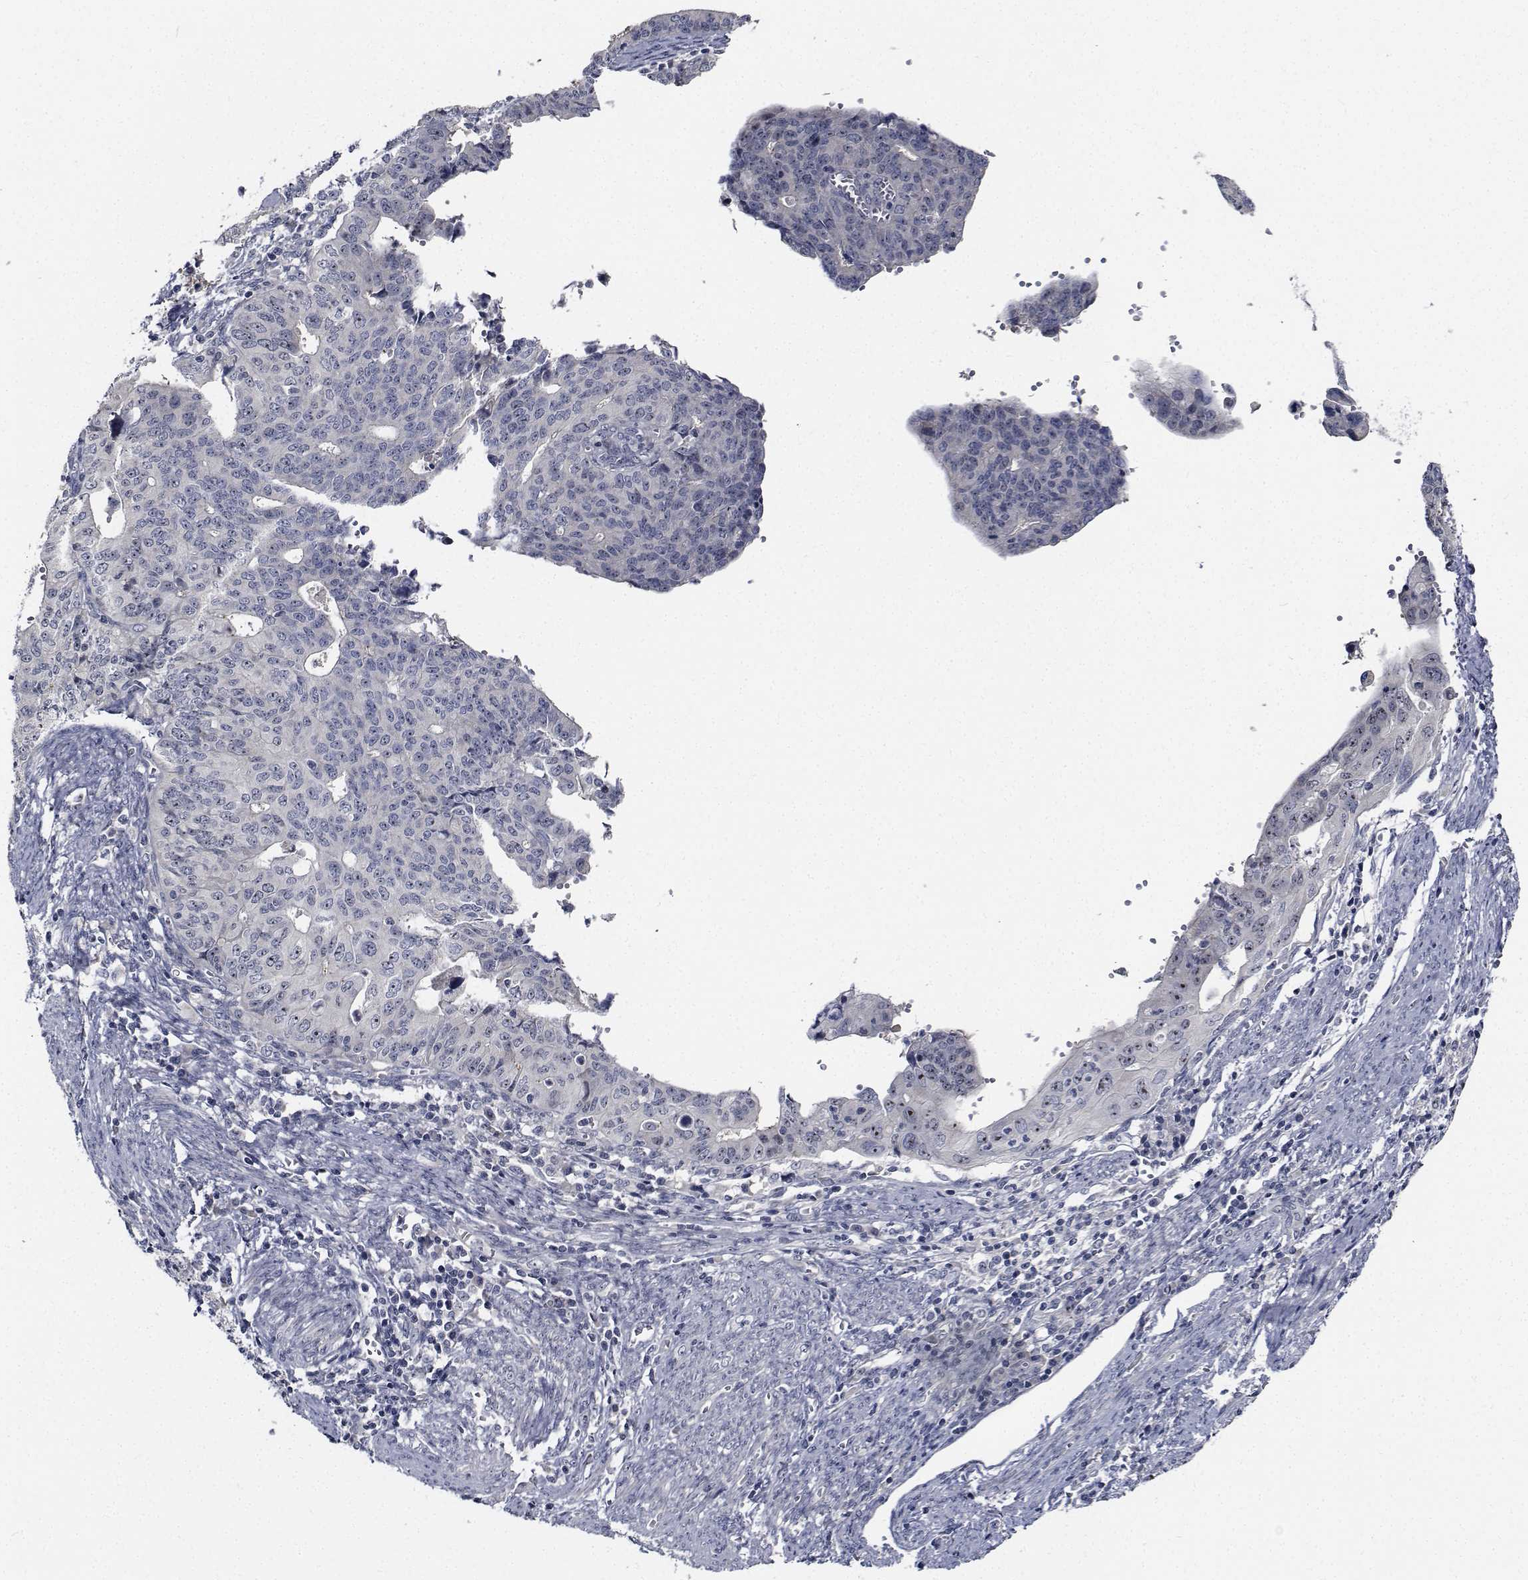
{"staining": {"intensity": "negative", "quantity": "none", "location": "none"}, "tissue": "endometrial cancer", "cell_type": "Tumor cells", "image_type": "cancer", "snomed": [{"axis": "morphology", "description": "Adenocarcinoma, NOS"}, {"axis": "topography", "description": "Endometrium"}], "caption": "Human adenocarcinoma (endometrial) stained for a protein using immunohistochemistry exhibits no expression in tumor cells.", "gene": "NVL", "patient": {"sex": "female", "age": 65}}